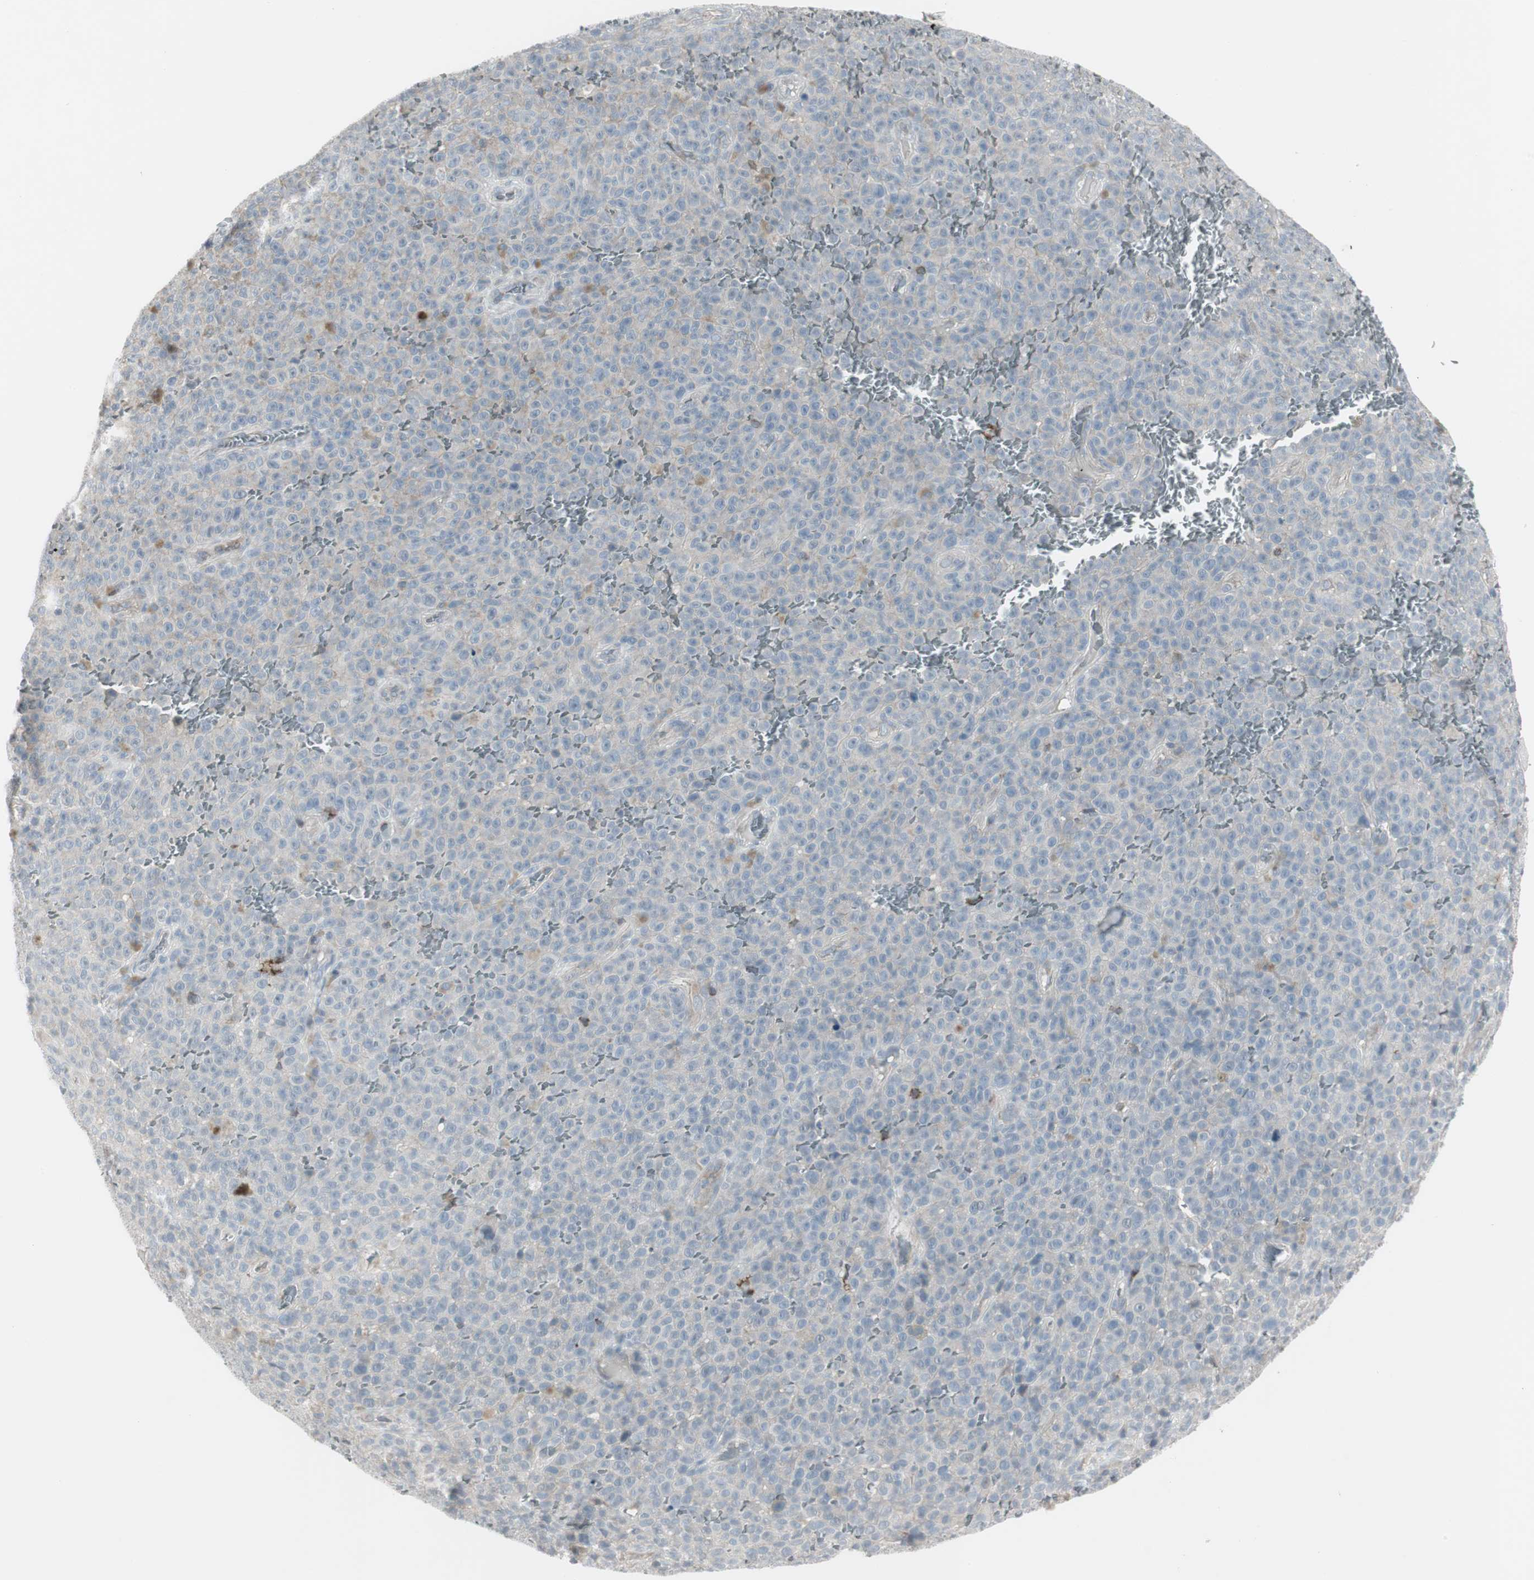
{"staining": {"intensity": "weak", "quantity": "<25%", "location": "cytoplasmic/membranous"}, "tissue": "melanoma", "cell_type": "Tumor cells", "image_type": "cancer", "snomed": [{"axis": "morphology", "description": "Malignant melanoma, NOS"}, {"axis": "topography", "description": "Skin"}], "caption": "This is a image of immunohistochemistry (IHC) staining of malignant melanoma, which shows no expression in tumor cells. The staining is performed using DAB (3,3'-diaminobenzidine) brown chromogen with nuclei counter-stained in using hematoxylin.", "gene": "MAP4K4", "patient": {"sex": "female", "age": 82}}